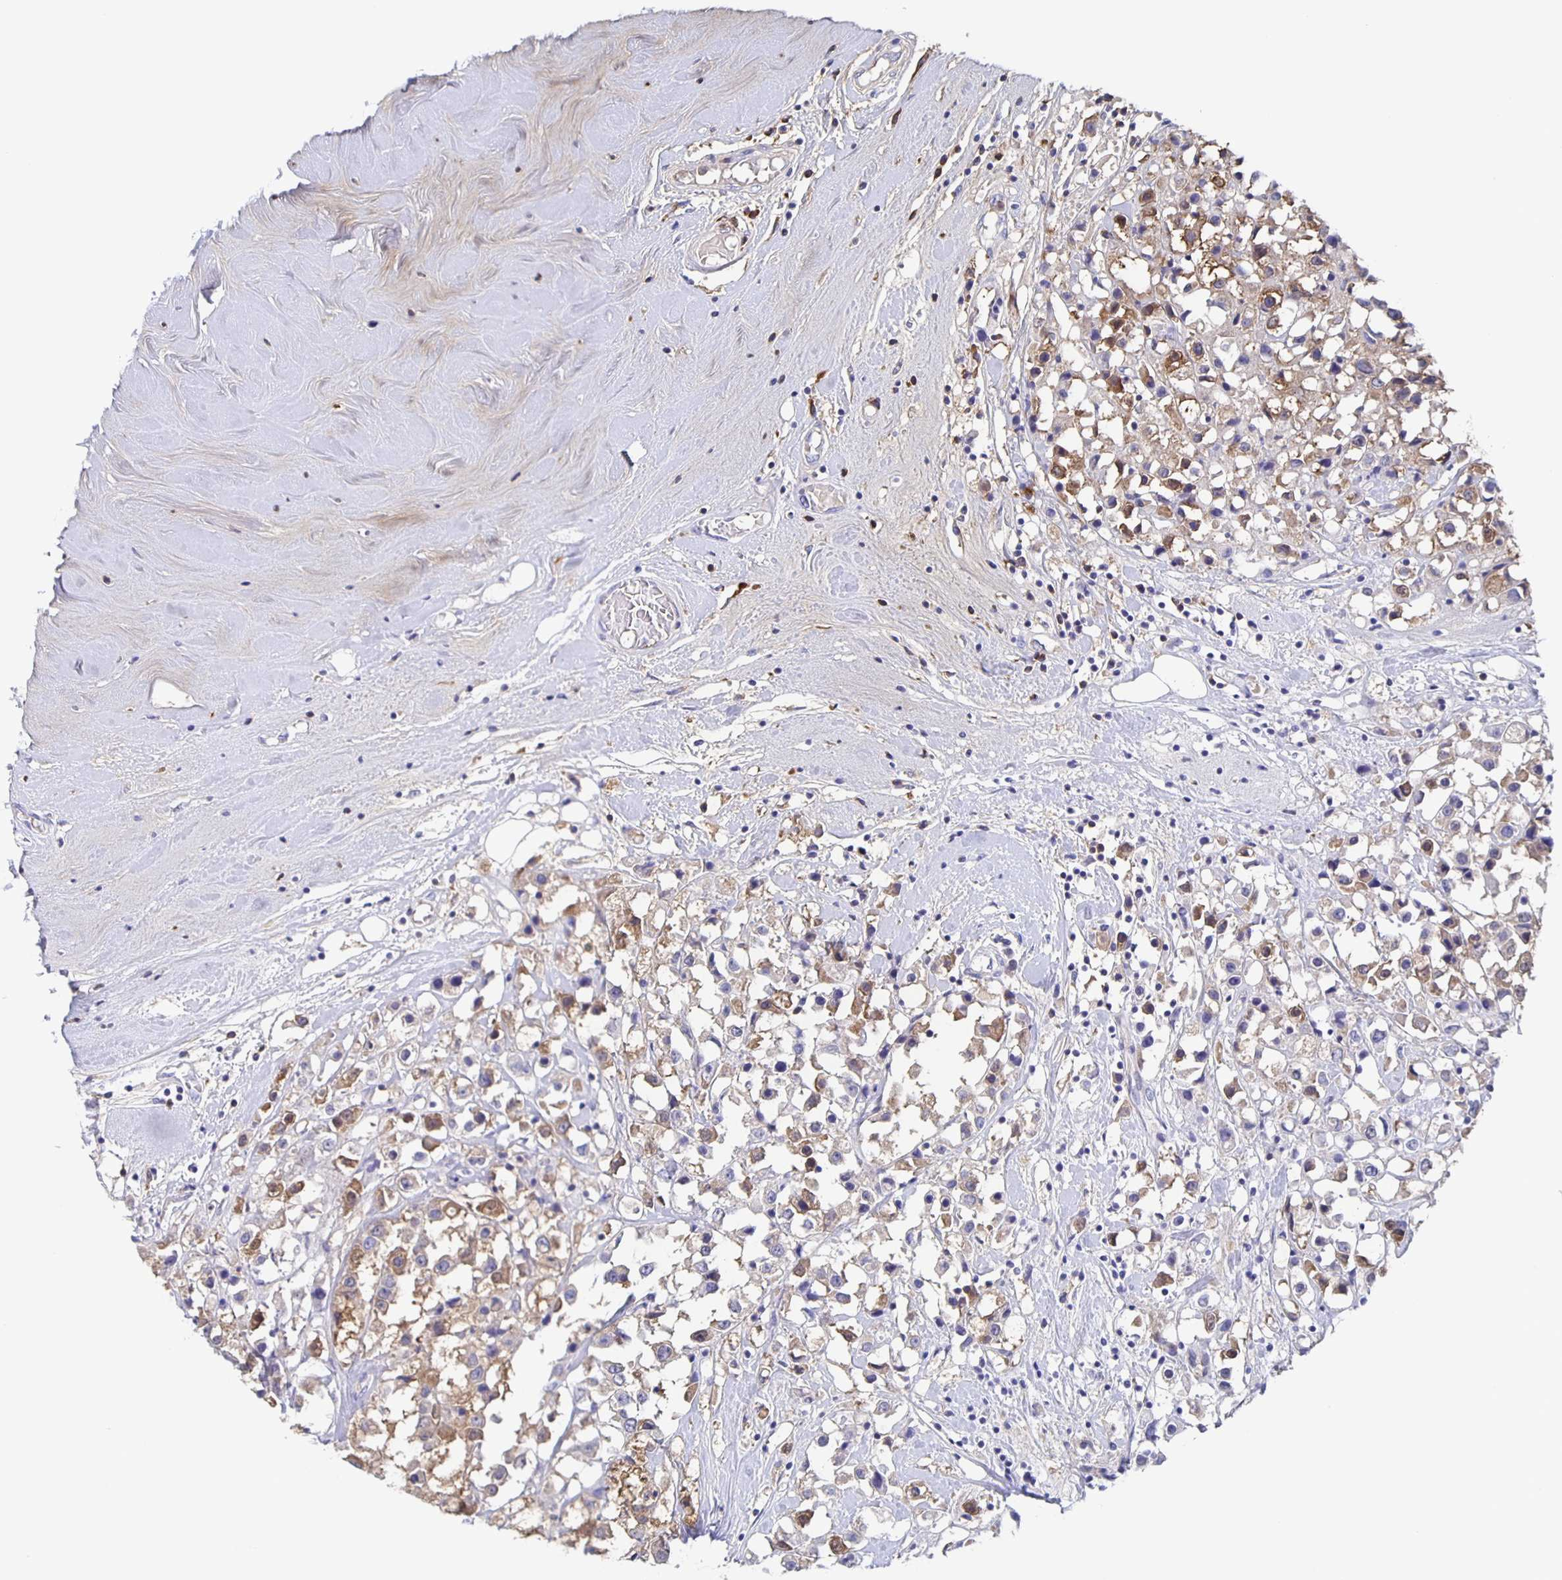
{"staining": {"intensity": "weak", "quantity": "25%-75%", "location": "cytoplasmic/membranous"}, "tissue": "breast cancer", "cell_type": "Tumor cells", "image_type": "cancer", "snomed": [{"axis": "morphology", "description": "Duct carcinoma"}, {"axis": "topography", "description": "Breast"}], "caption": "Tumor cells demonstrate weak cytoplasmic/membranous staining in approximately 25%-75% of cells in breast intraductal carcinoma. Using DAB (brown) and hematoxylin (blue) stains, captured at high magnification using brightfield microscopy.", "gene": "FGA", "patient": {"sex": "female", "age": 61}}